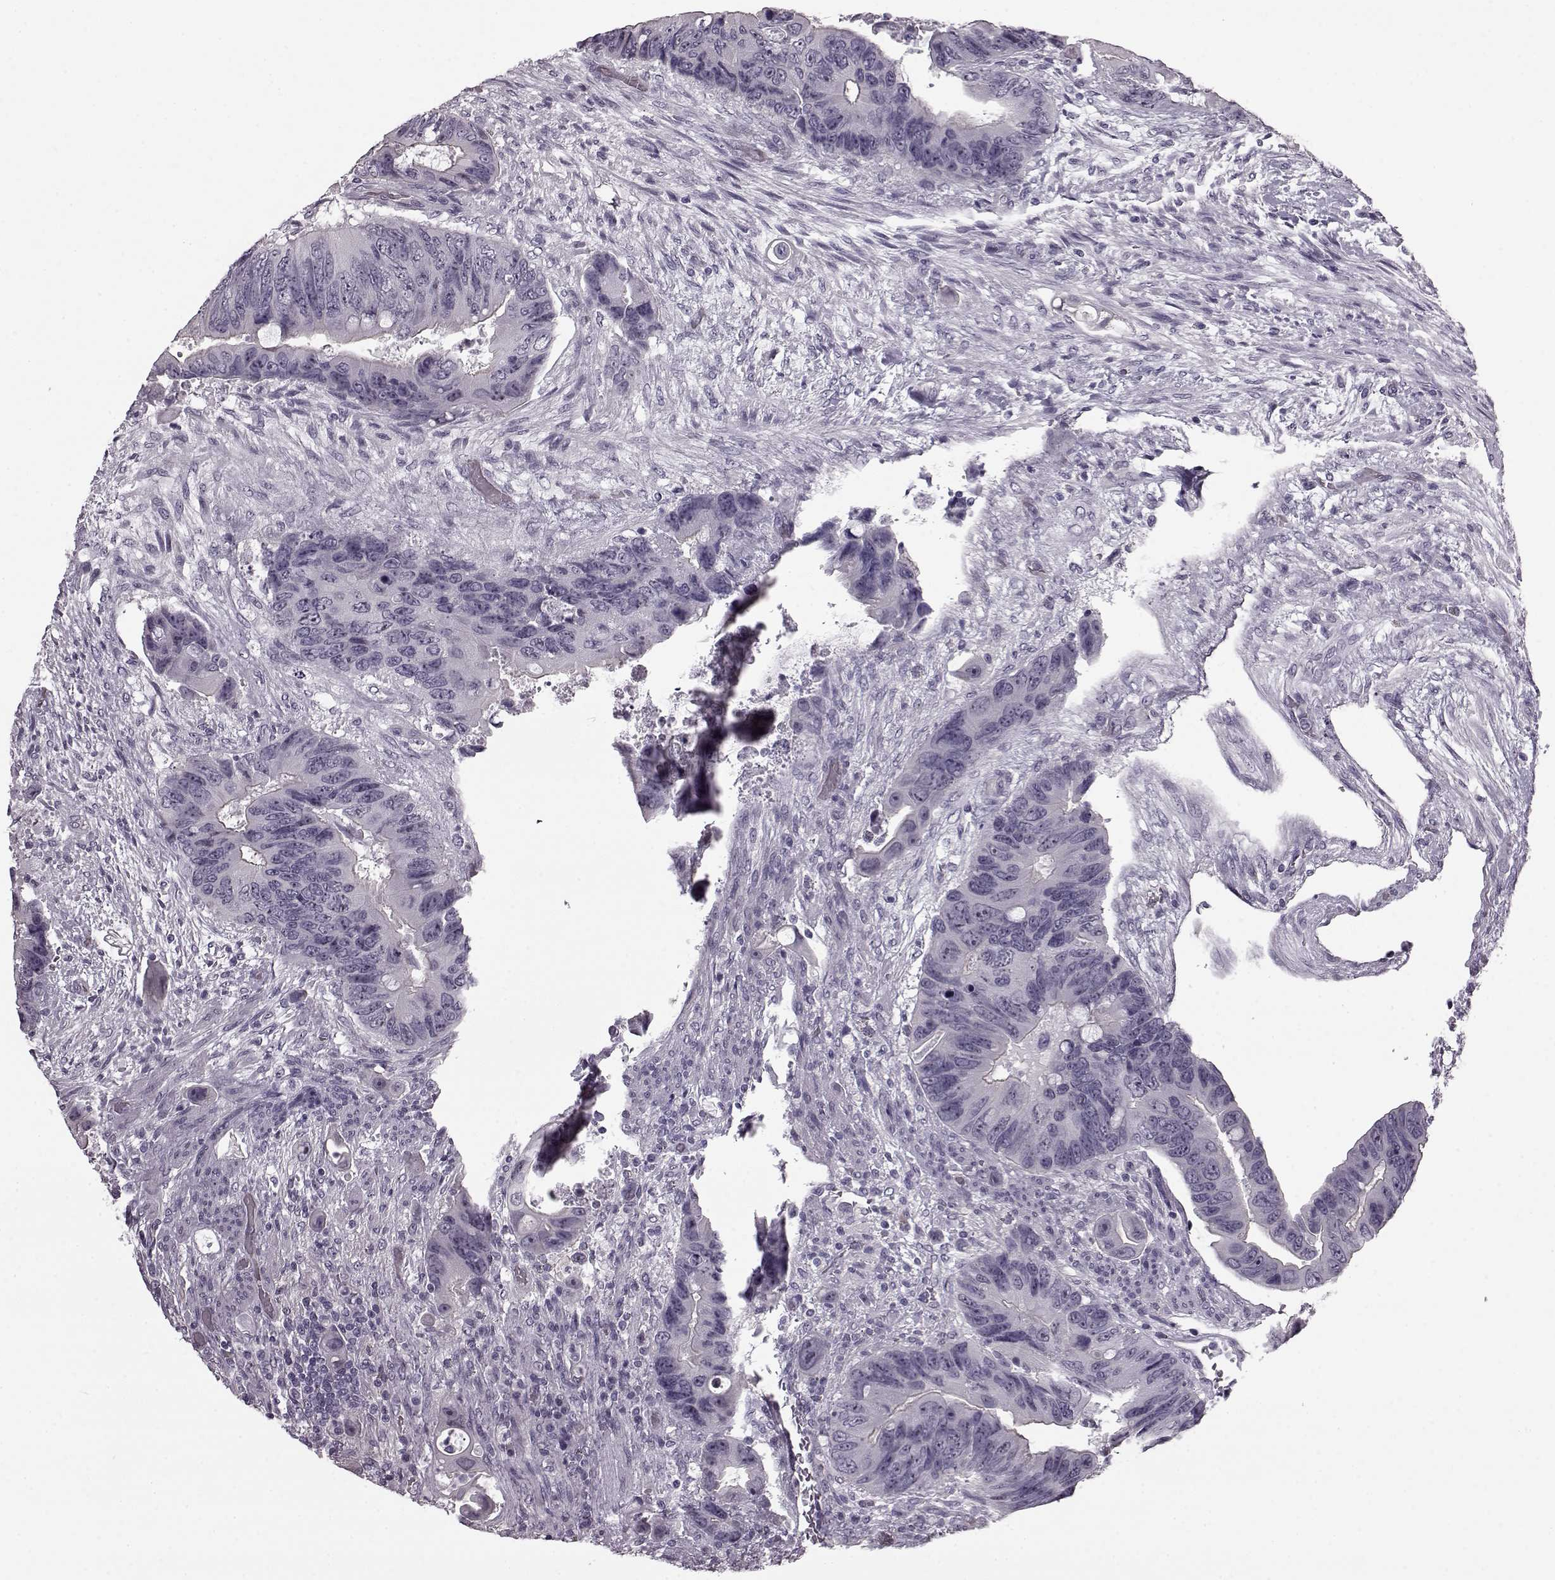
{"staining": {"intensity": "negative", "quantity": "none", "location": "none"}, "tissue": "colorectal cancer", "cell_type": "Tumor cells", "image_type": "cancer", "snomed": [{"axis": "morphology", "description": "Adenocarcinoma, NOS"}, {"axis": "topography", "description": "Rectum"}], "caption": "IHC of adenocarcinoma (colorectal) reveals no expression in tumor cells.", "gene": "PRPH2", "patient": {"sex": "male", "age": 63}}